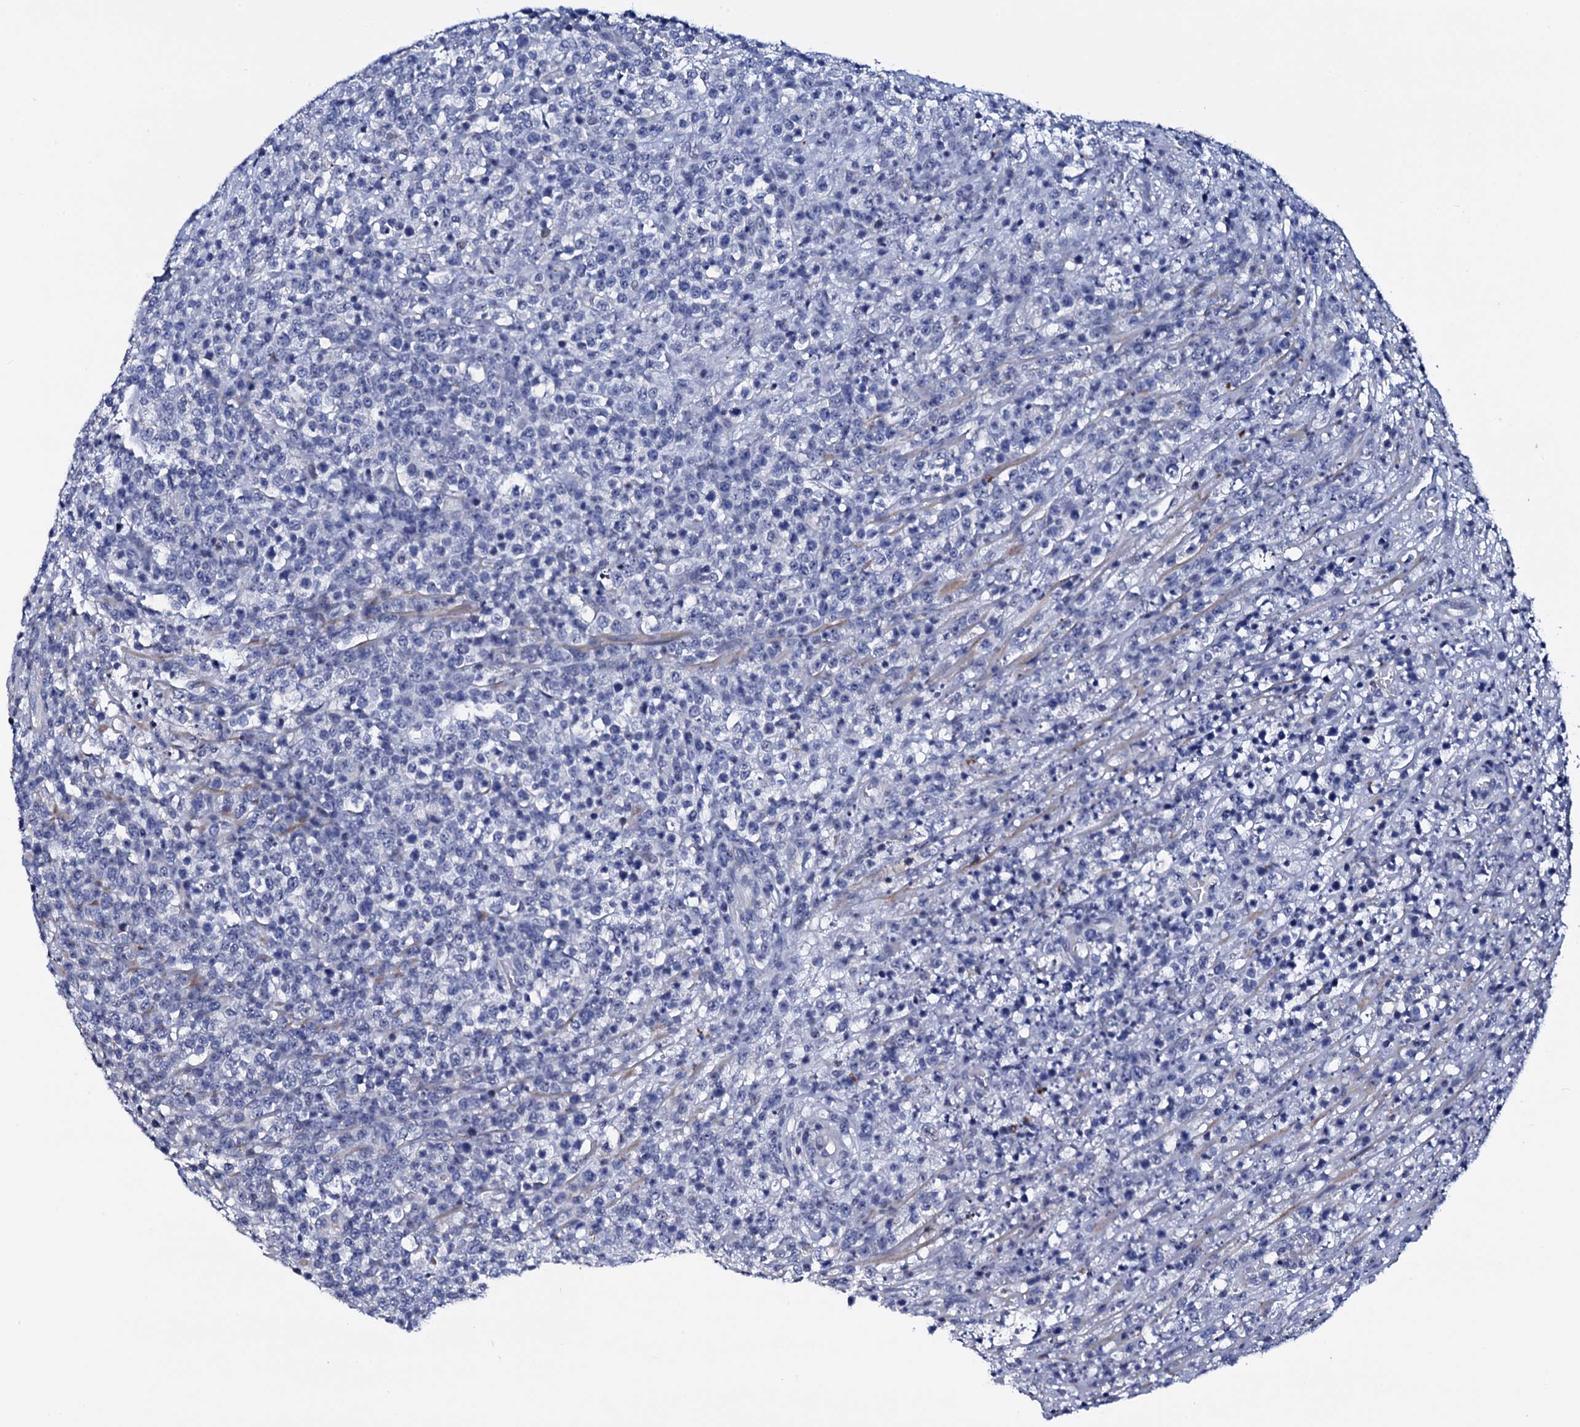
{"staining": {"intensity": "negative", "quantity": "none", "location": "none"}, "tissue": "lymphoma", "cell_type": "Tumor cells", "image_type": "cancer", "snomed": [{"axis": "morphology", "description": "Malignant lymphoma, non-Hodgkin's type, High grade"}, {"axis": "topography", "description": "Colon"}], "caption": "Tumor cells show no significant positivity in lymphoma. The staining was performed using DAB (3,3'-diaminobenzidine) to visualize the protein expression in brown, while the nuclei were stained in blue with hematoxylin (Magnification: 20x).", "gene": "NPM2", "patient": {"sex": "female", "age": 53}}